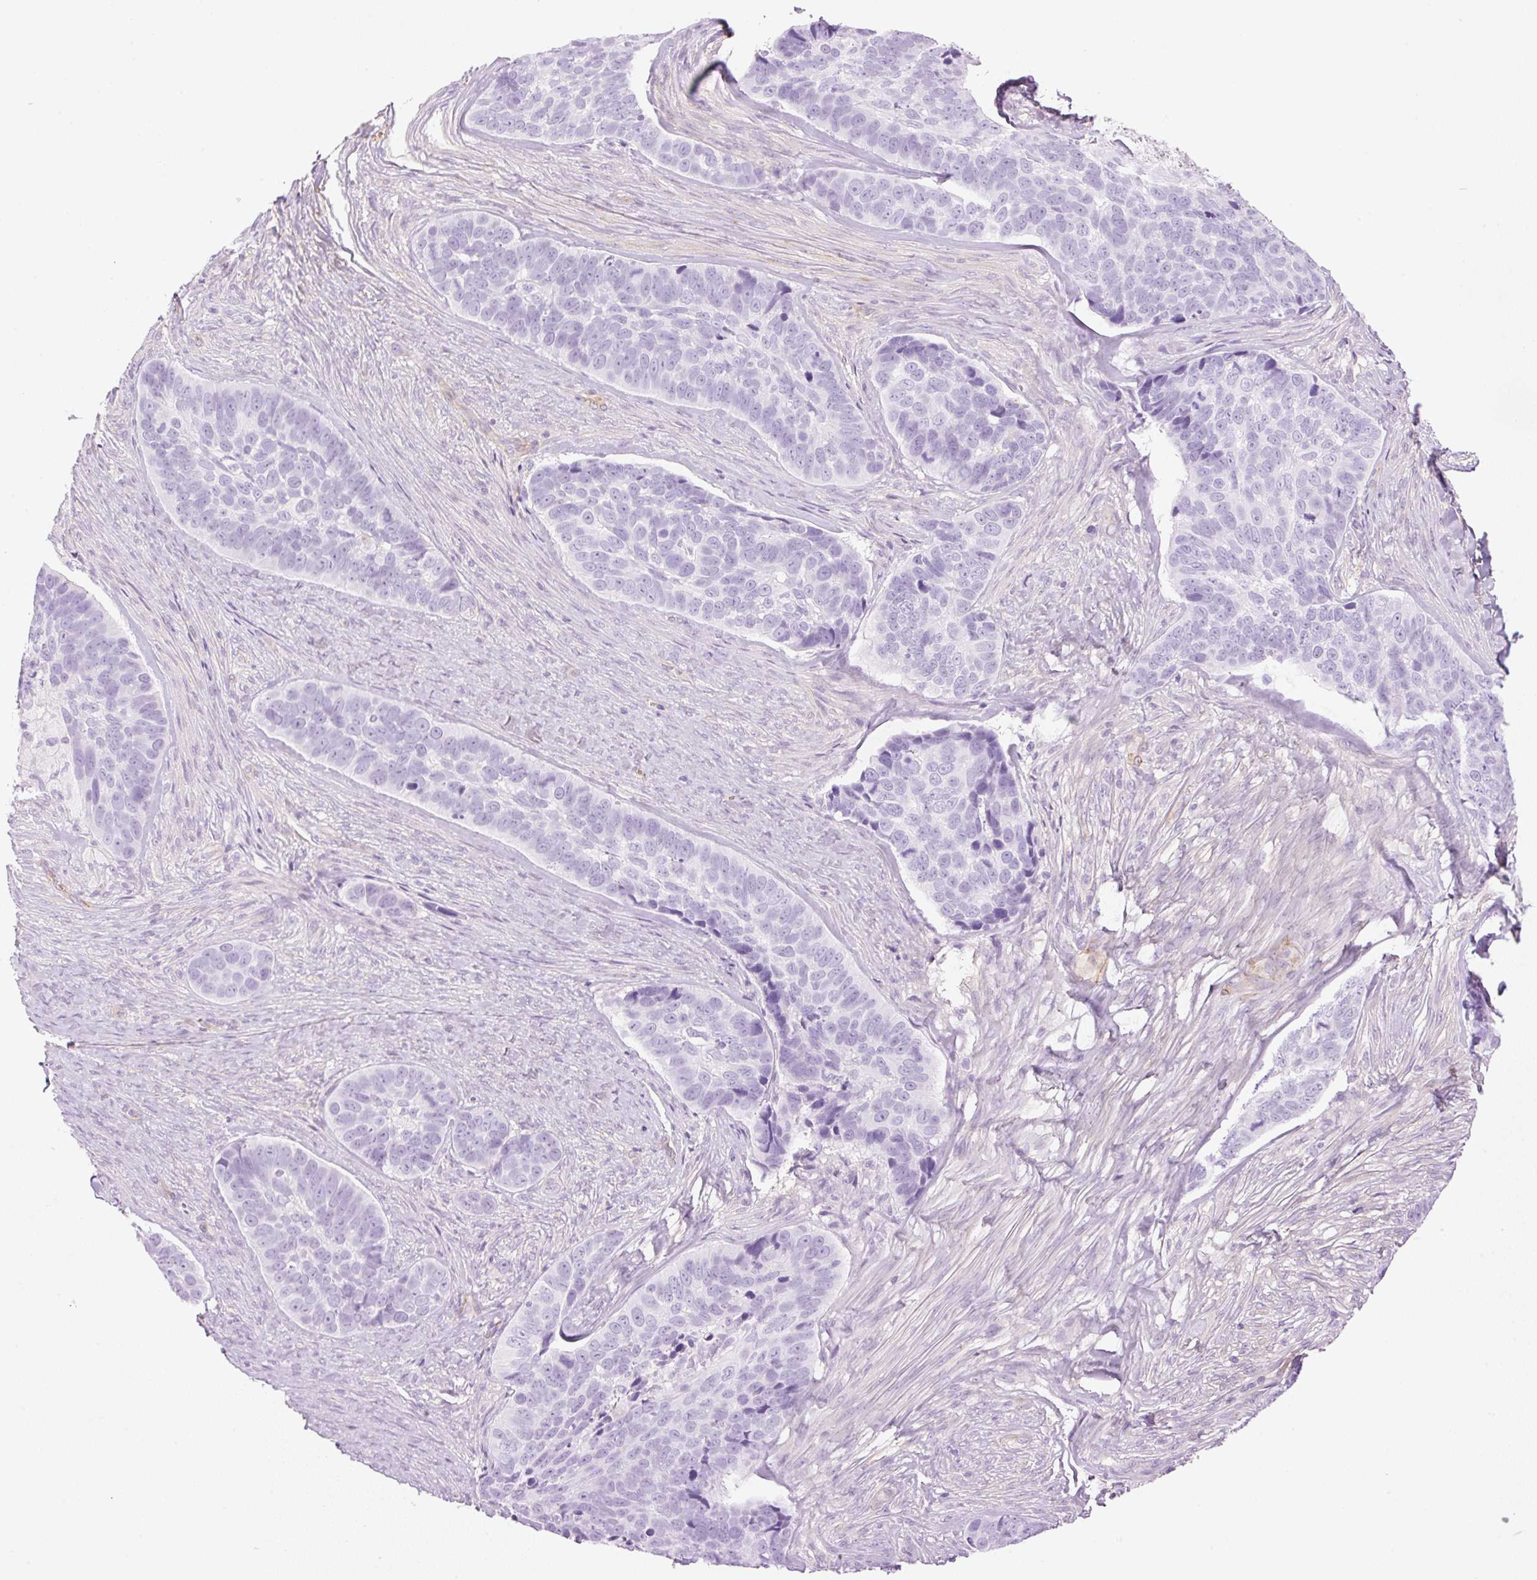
{"staining": {"intensity": "negative", "quantity": "none", "location": "none"}, "tissue": "skin cancer", "cell_type": "Tumor cells", "image_type": "cancer", "snomed": [{"axis": "morphology", "description": "Basal cell carcinoma"}, {"axis": "topography", "description": "Skin"}], "caption": "Immunohistochemical staining of human basal cell carcinoma (skin) exhibits no significant positivity in tumor cells. (Brightfield microscopy of DAB immunohistochemistry (IHC) at high magnification).", "gene": "EHD3", "patient": {"sex": "female", "age": 82}}